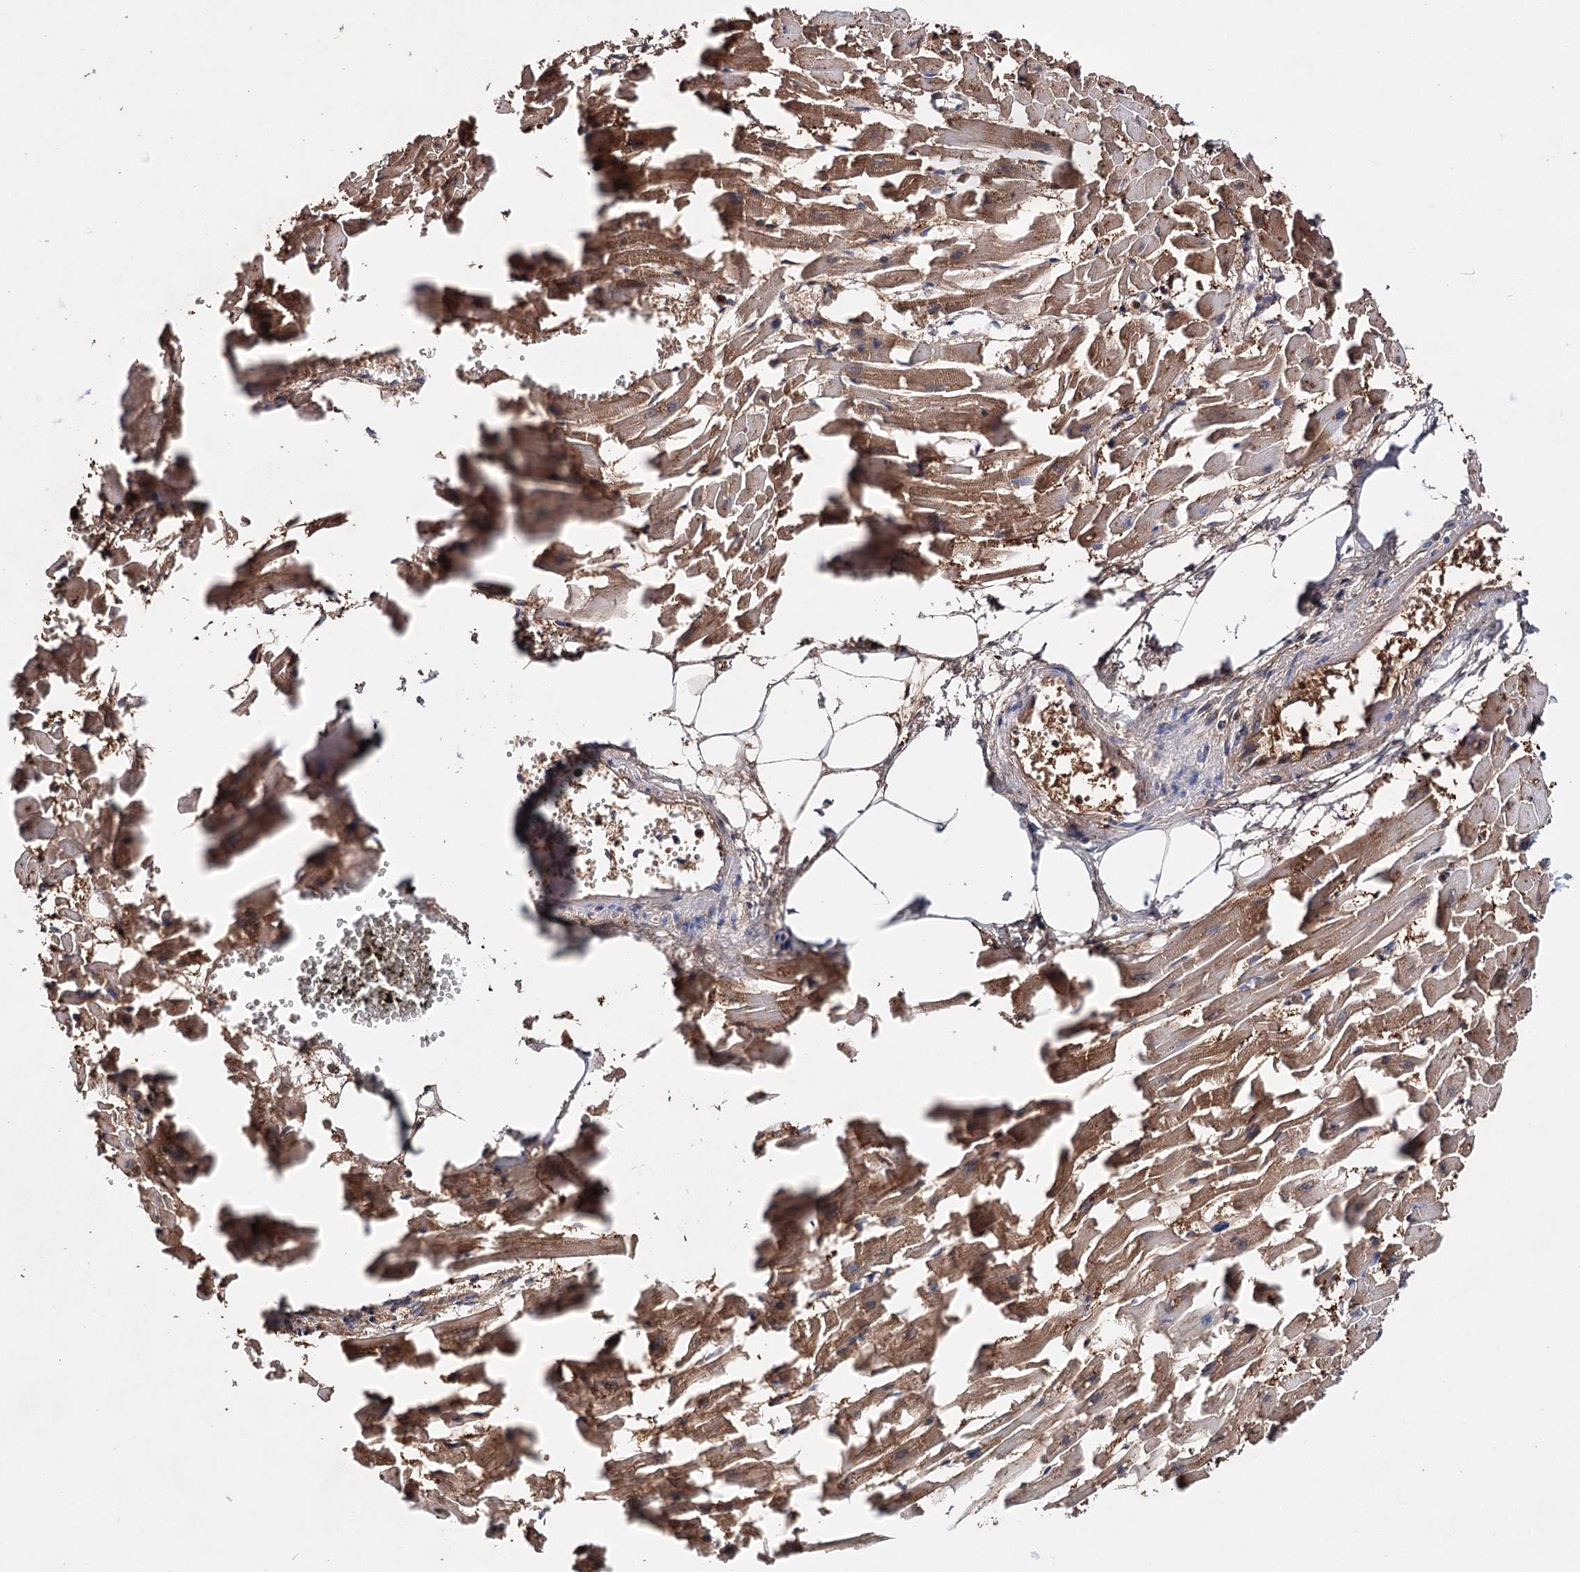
{"staining": {"intensity": "moderate", "quantity": ">75%", "location": "cytoplasmic/membranous"}, "tissue": "heart muscle", "cell_type": "Cardiomyocytes", "image_type": "normal", "snomed": [{"axis": "morphology", "description": "Normal tissue, NOS"}, {"axis": "topography", "description": "Heart"}], "caption": "DAB (3,3'-diaminobenzidine) immunohistochemical staining of normal human heart muscle reveals moderate cytoplasmic/membranous protein staining in about >75% of cardiomyocytes. (brown staining indicates protein expression, while blue staining denotes nuclei).", "gene": "CFAP46", "patient": {"sex": "female", "age": 64}}